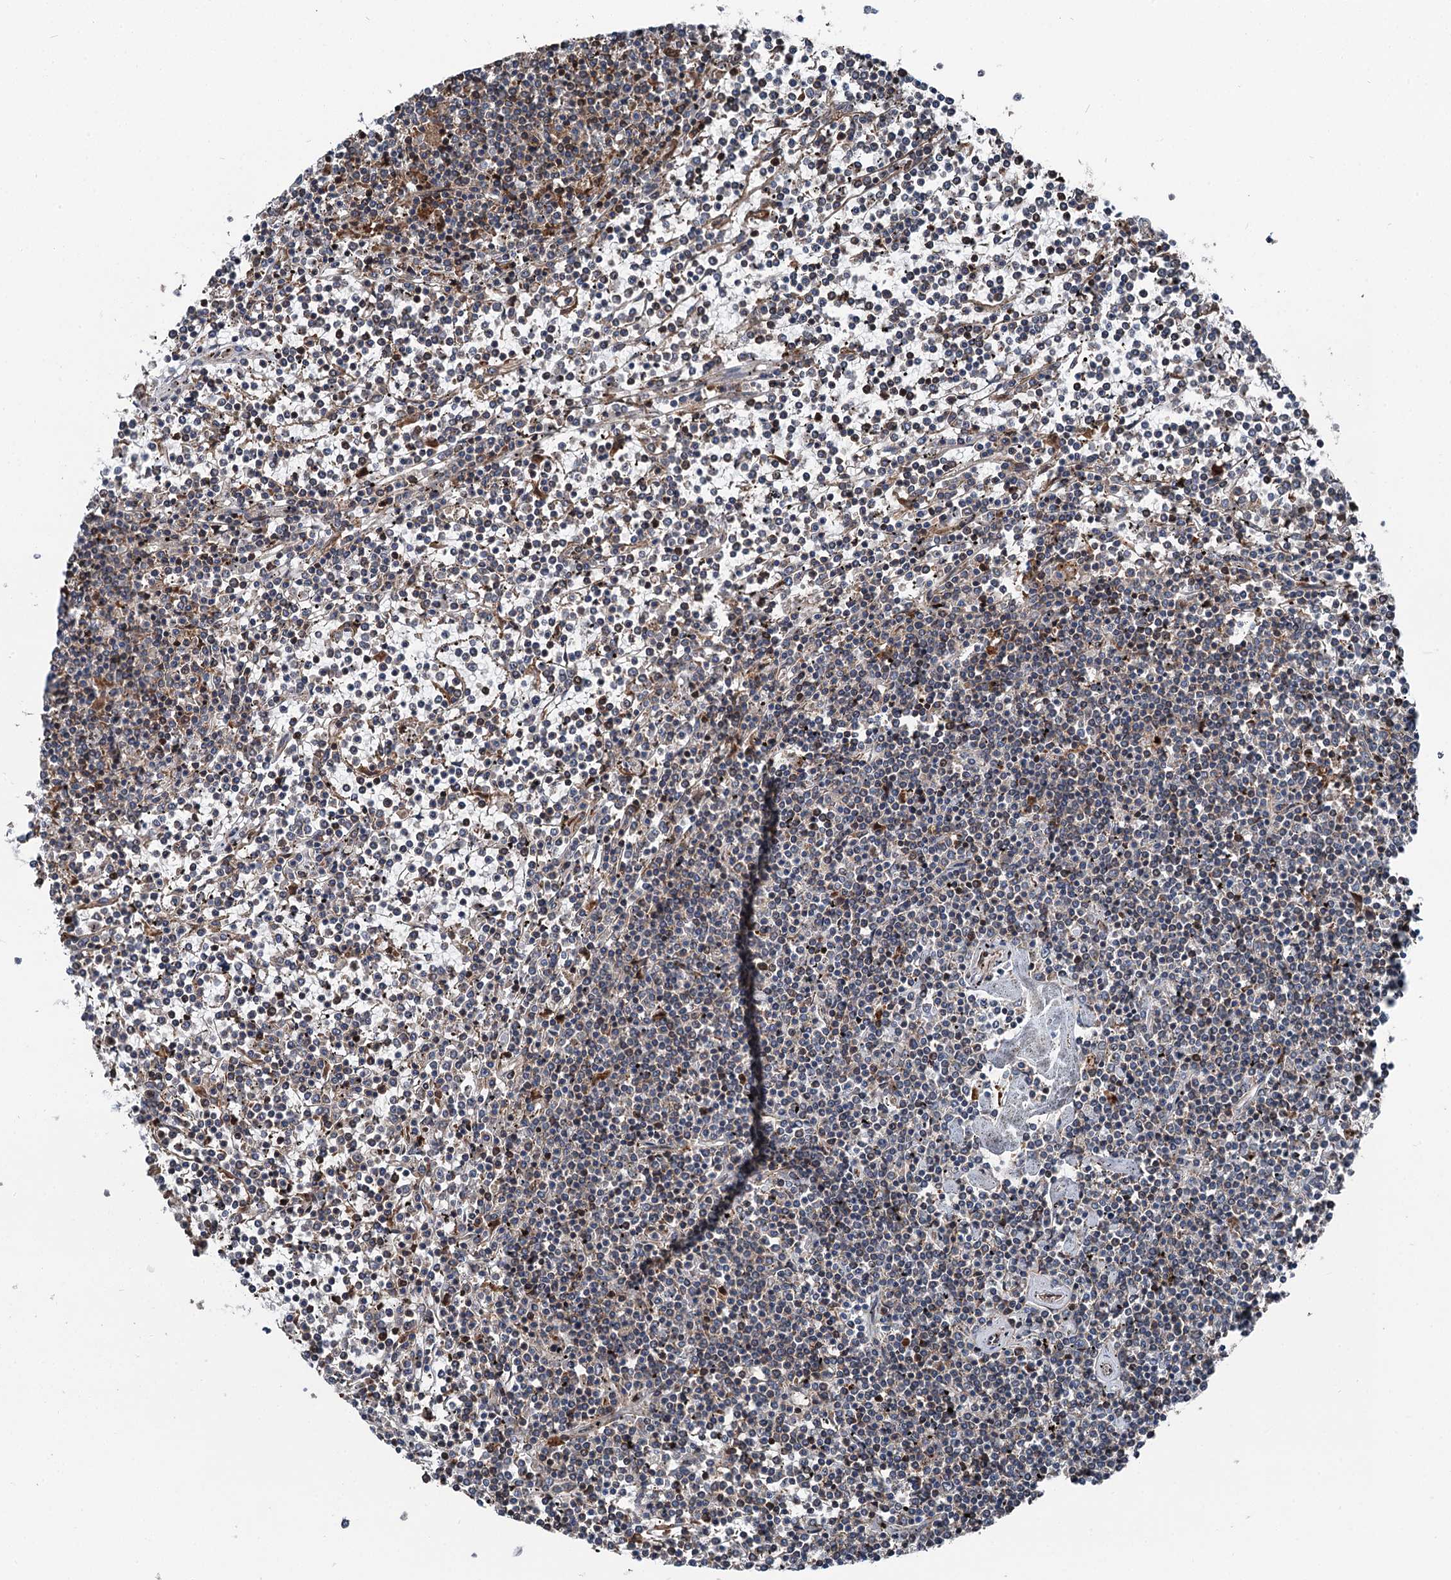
{"staining": {"intensity": "weak", "quantity": "<25%", "location": "cytoplasmic/membranous"}, "tissue": "lymphoma", "cell_type": "Tumor cells", "image_type": "cancer", "snomed": [{"axis": "morphology", "description": "Malignant lymphoma, non-Hodgkin's type, Low grade"}, {"axis": "topography", "description": "Spleen"}], "caption": "An immunohistochemistry (IHC) micrograph of lymphoma is shown. There is no staining in tumor cells of lymphoma.", "gene": "POLR1D", "patient": {"sex": "female", "age": 19}}